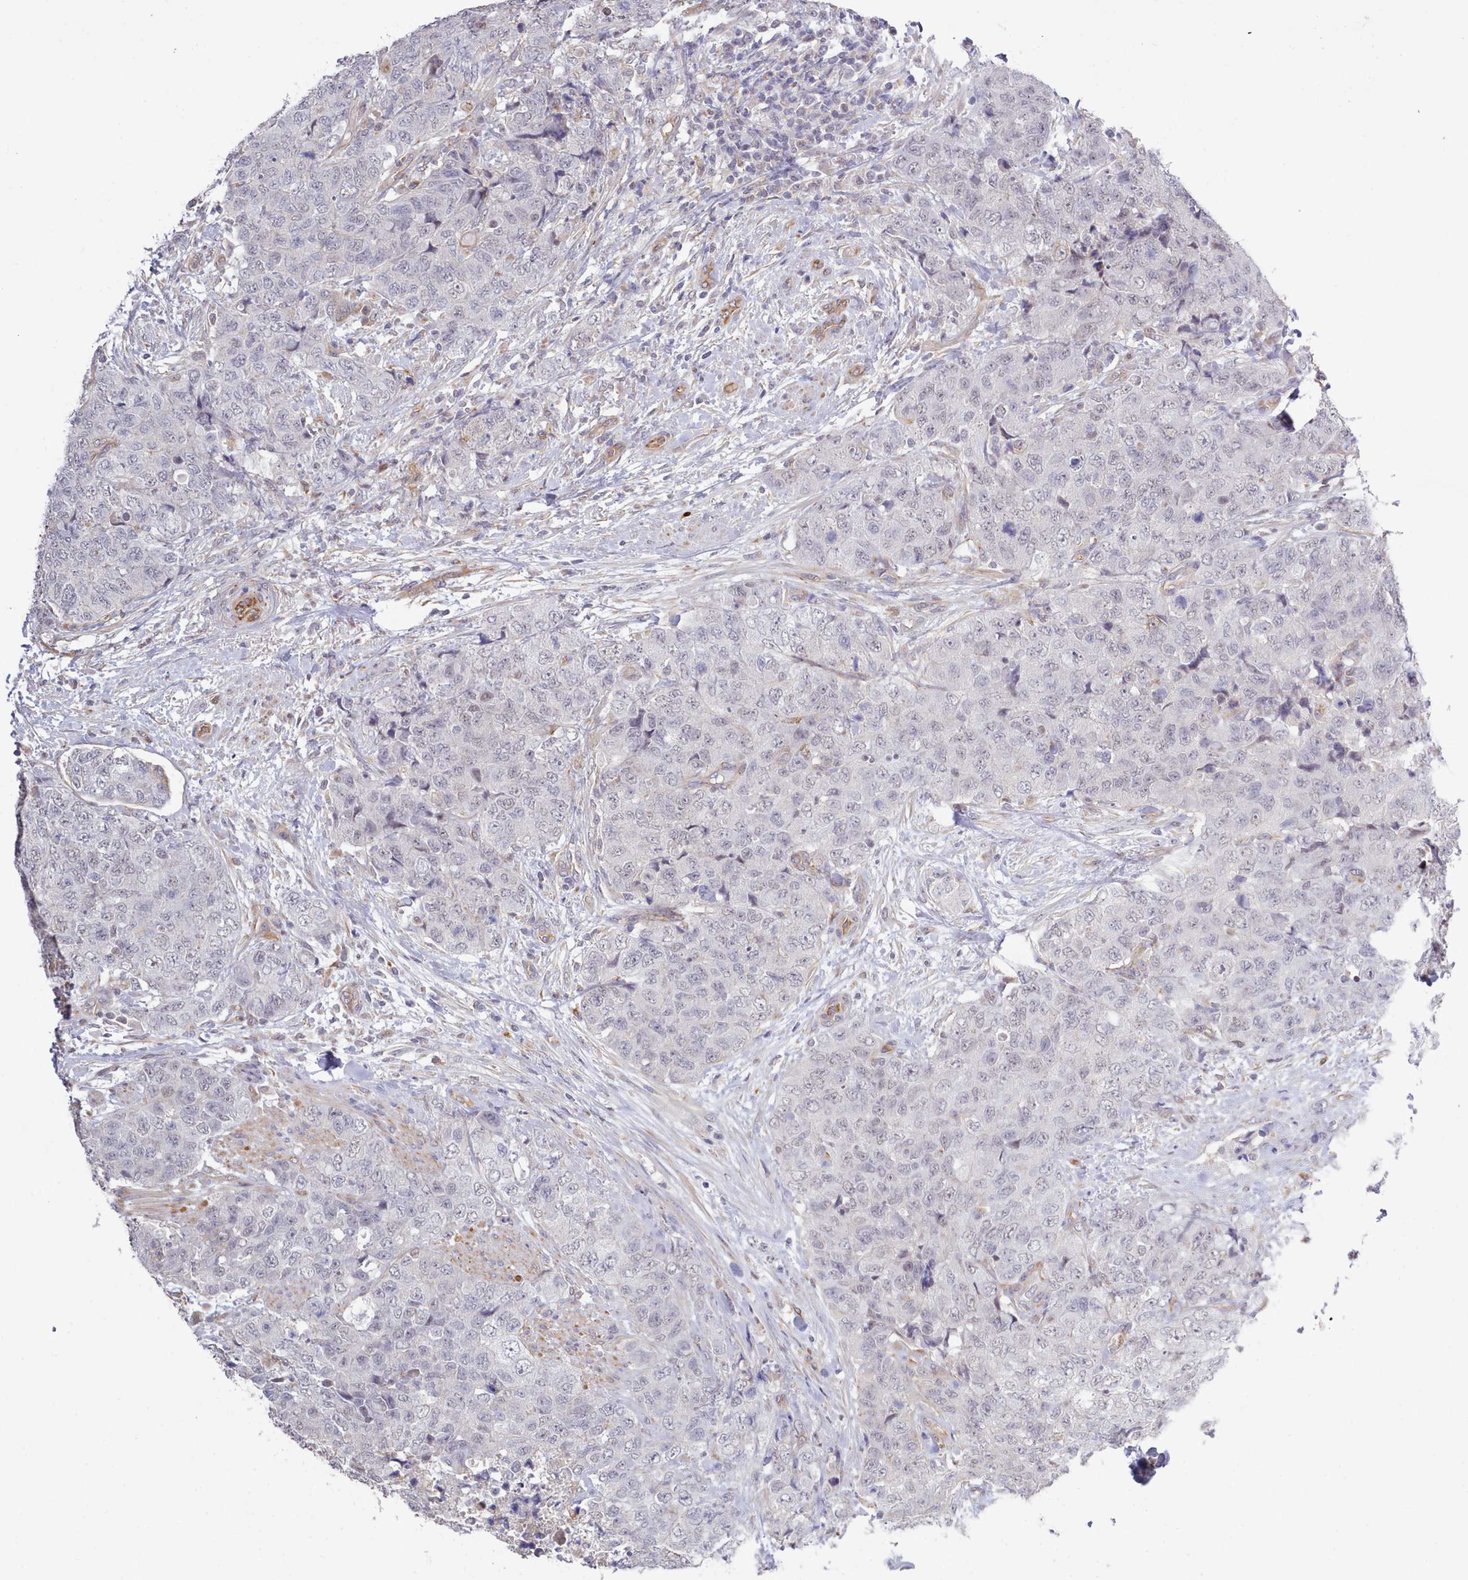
{"staining": {"intensity": "moderate", "quantity": "<25%", "location": "cytoplasmic/membranous"}, "tissue": "urothelial cancer", "cell_type": "Tumor cells", "image_type": "cancer", "snomed": [{"axis": "morphology", "description": "Urothelial carcinoma, High grade"}, {"axis": "topography", "description": "Urinary bladder"}], "caption": "An IHC histopathology image of tumor tissue is shown. Protein staining in brown highlights moderate cytoplasmic/membranous positivity in high-grade urothelial carcinoma within tumor cells.", "gene": "ZC3H13", "patient": {"sex": "female", "age": 78}}